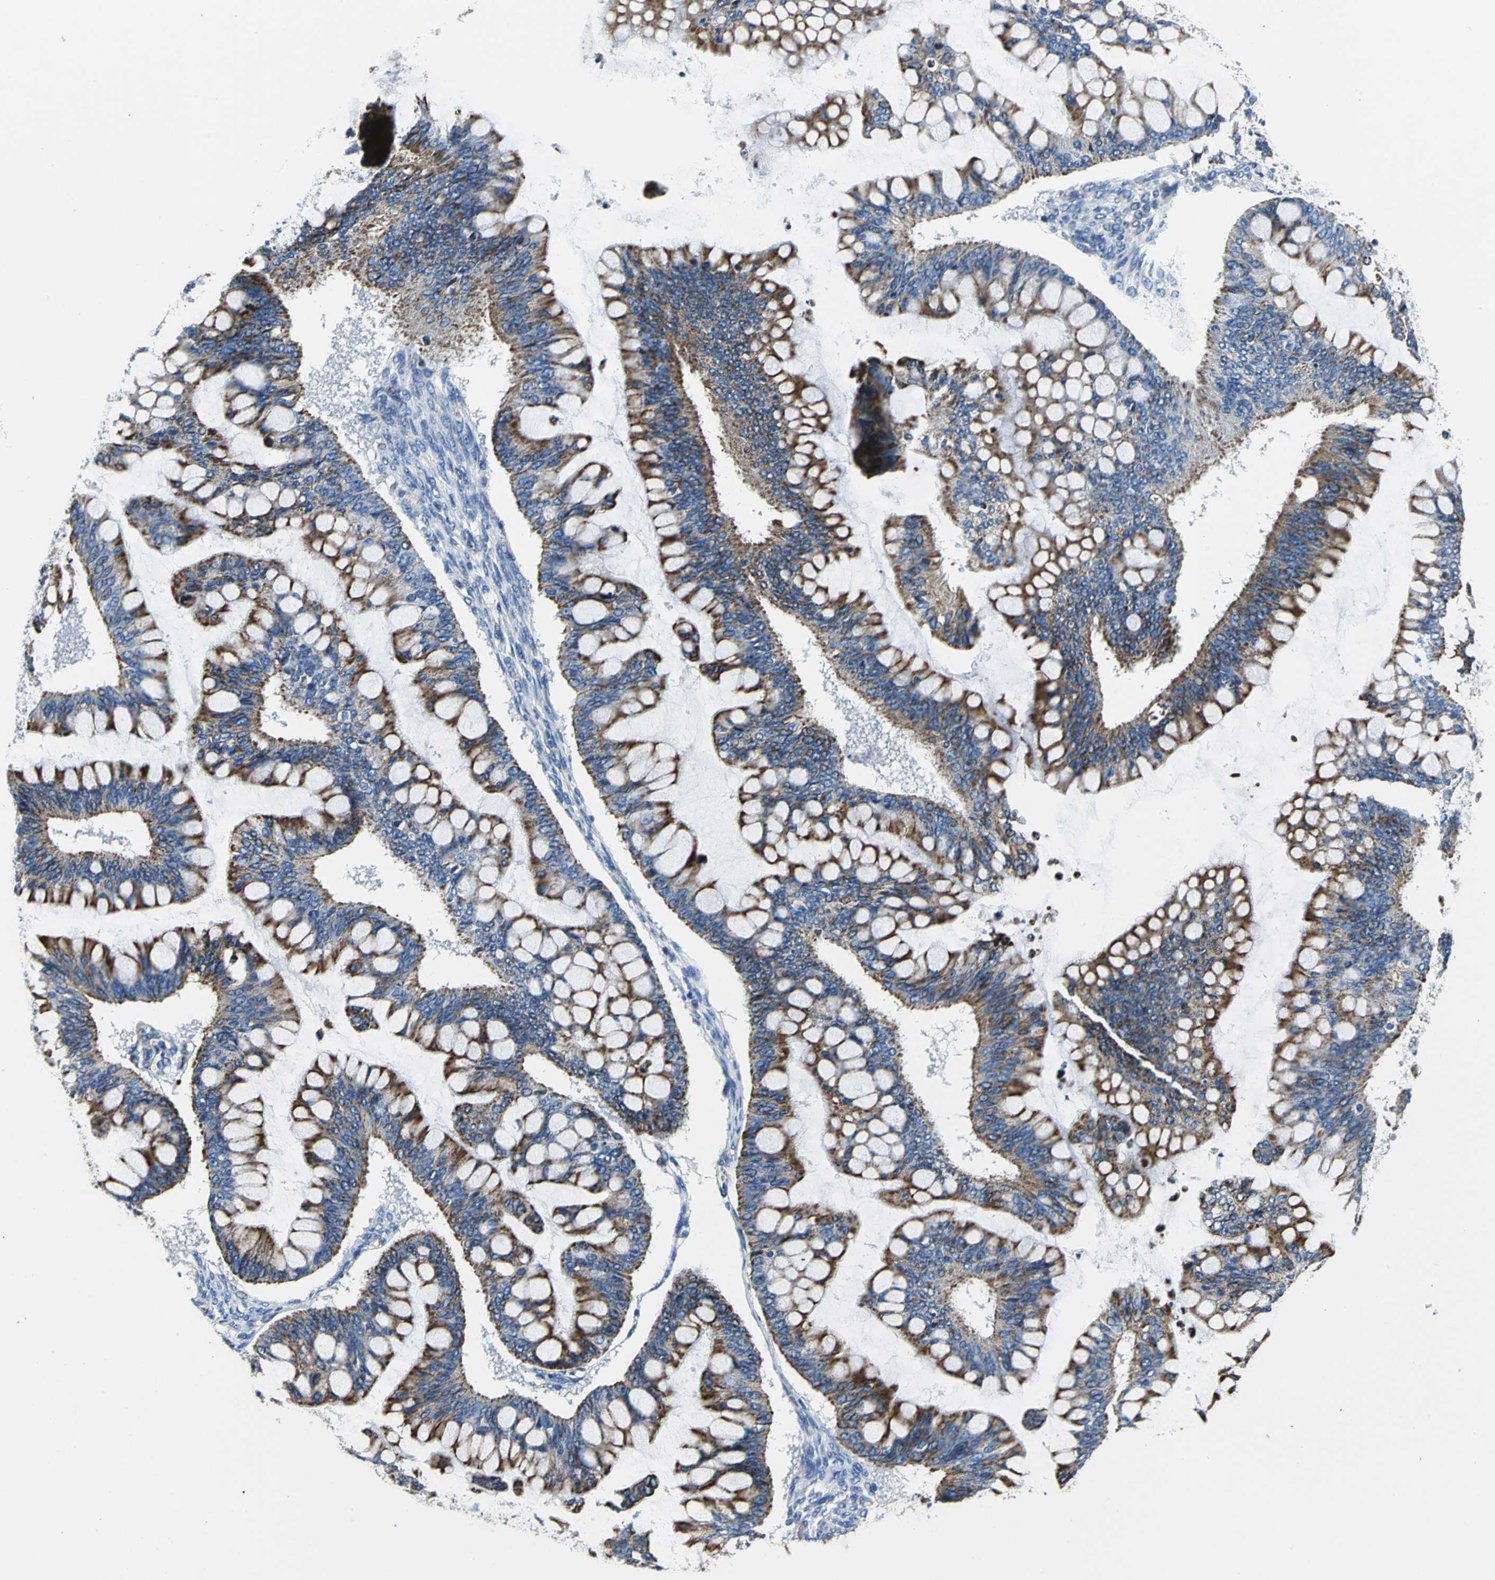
{"staining": {"intensity": "moderate", "quantity": ">75%", "location": "cytoplasmic/membranous"}, "tissue": "ovarian cancer", "cell_type": "Tumor cells", "image_type": "cancer", "snomed": [{"axis": "morphology", "description": "Cystadenocarcinoma, mucinous, NOS"}, {"axis": "topography", "description": "Ovary"}], "caption": "Mucinous cystadenocarcinoma (ovarian) was stained to show a protein in brown. There is medium levels of moderate cytoplasmic/membranous positivity in about >75% of tumor cells. Nuclei are stained in blue.", "gene": "IFI6", "patient": {"sex": "female", "age": 73}}